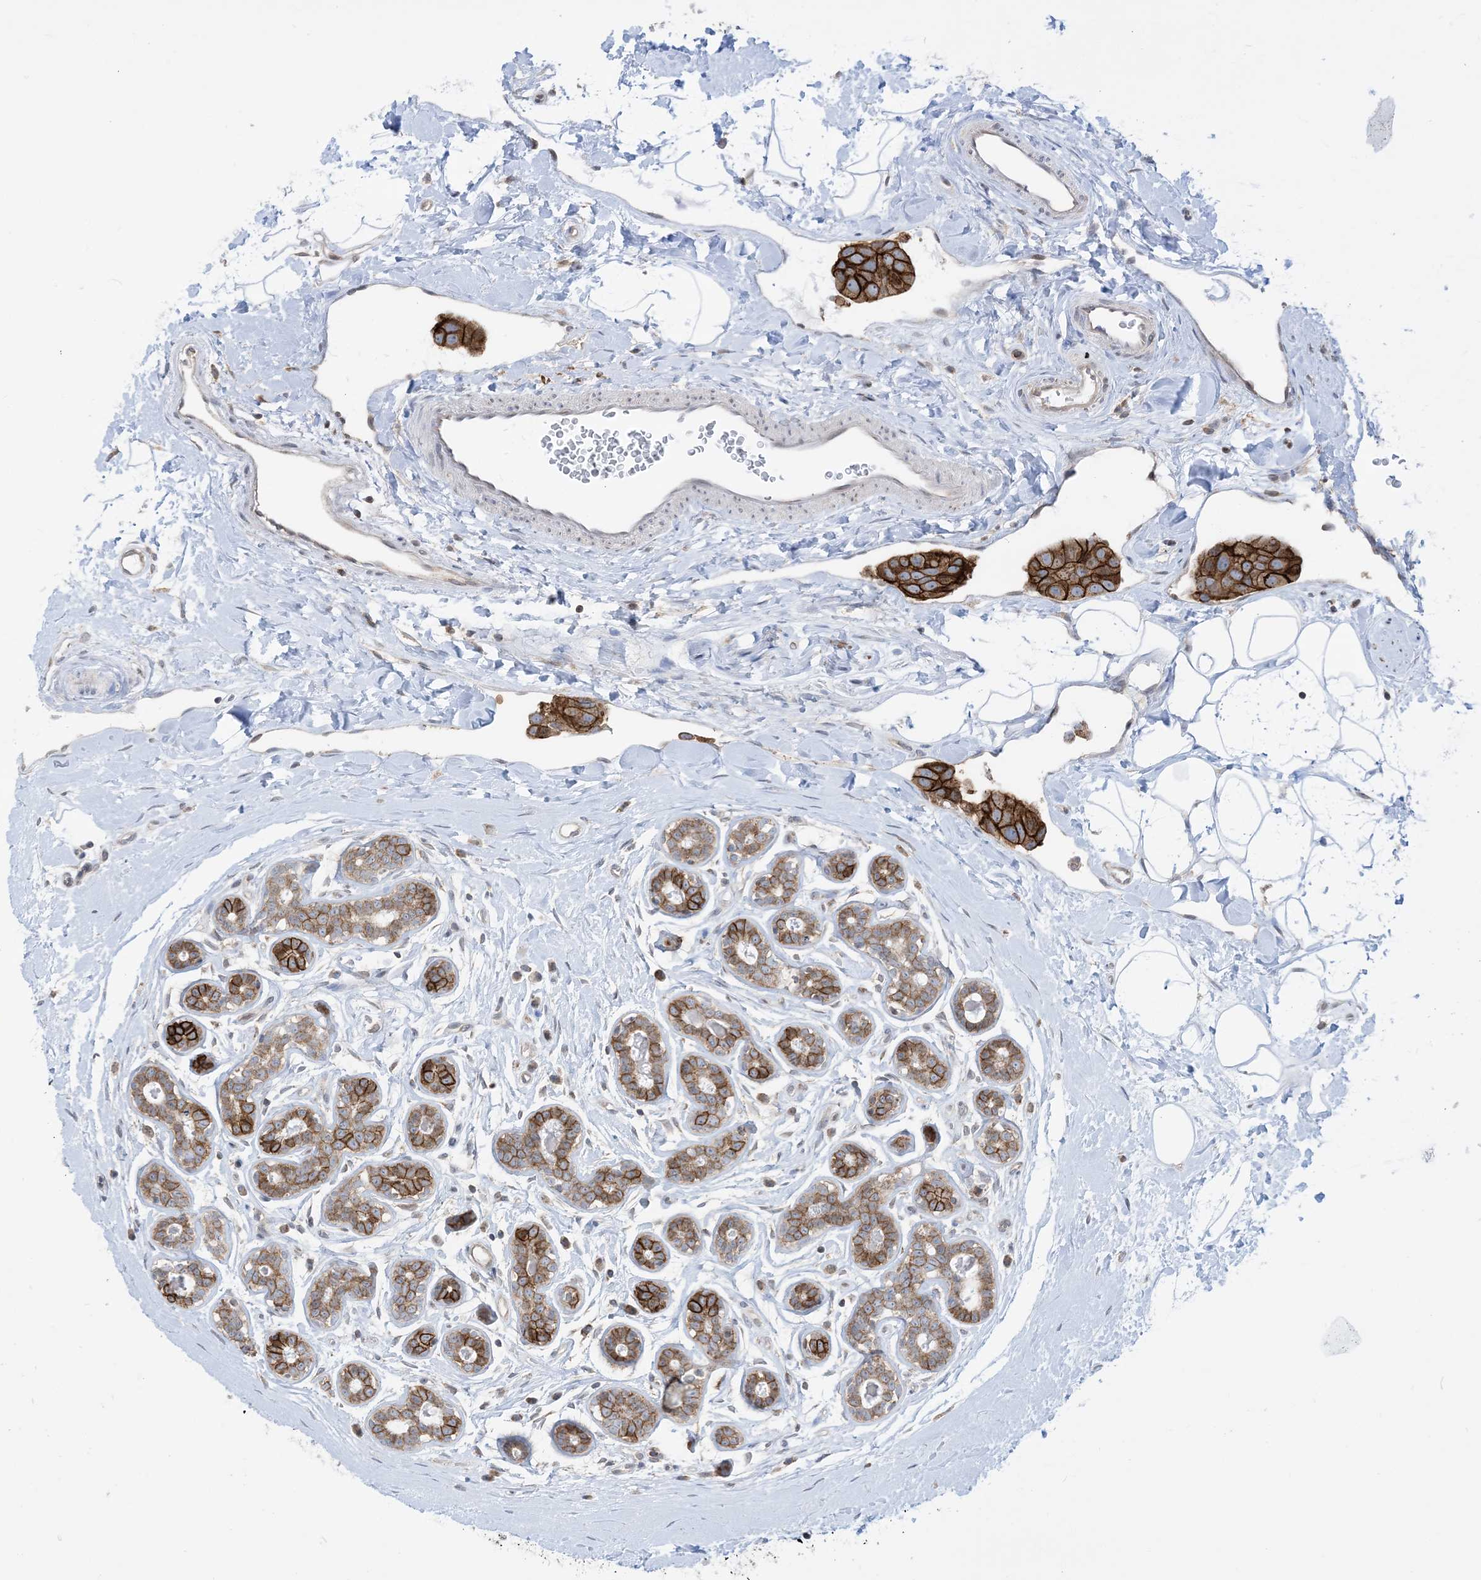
{"staining": {"intensity": "strong", "quantity": ">75%", "location": "cytoplasmic/membranous"}, "tissue": "breast cancer", "cell_type": "Tumor cells", "image_type": "cancer", "snomed": [{"axis": "morphology", "description": "Normal tissue, NOS"}, {"axis": "morphology", "description": "Duct carcinoma"}, {"axis": "topography", "description": "Breast"}], "caption": "Breast cancer tissue demonstrates strong cytoplasmic/membranous positivity in approximately >75% of tumor cells", "gene": "CASP4", "patient": {"sex": "female", "age": 39}}